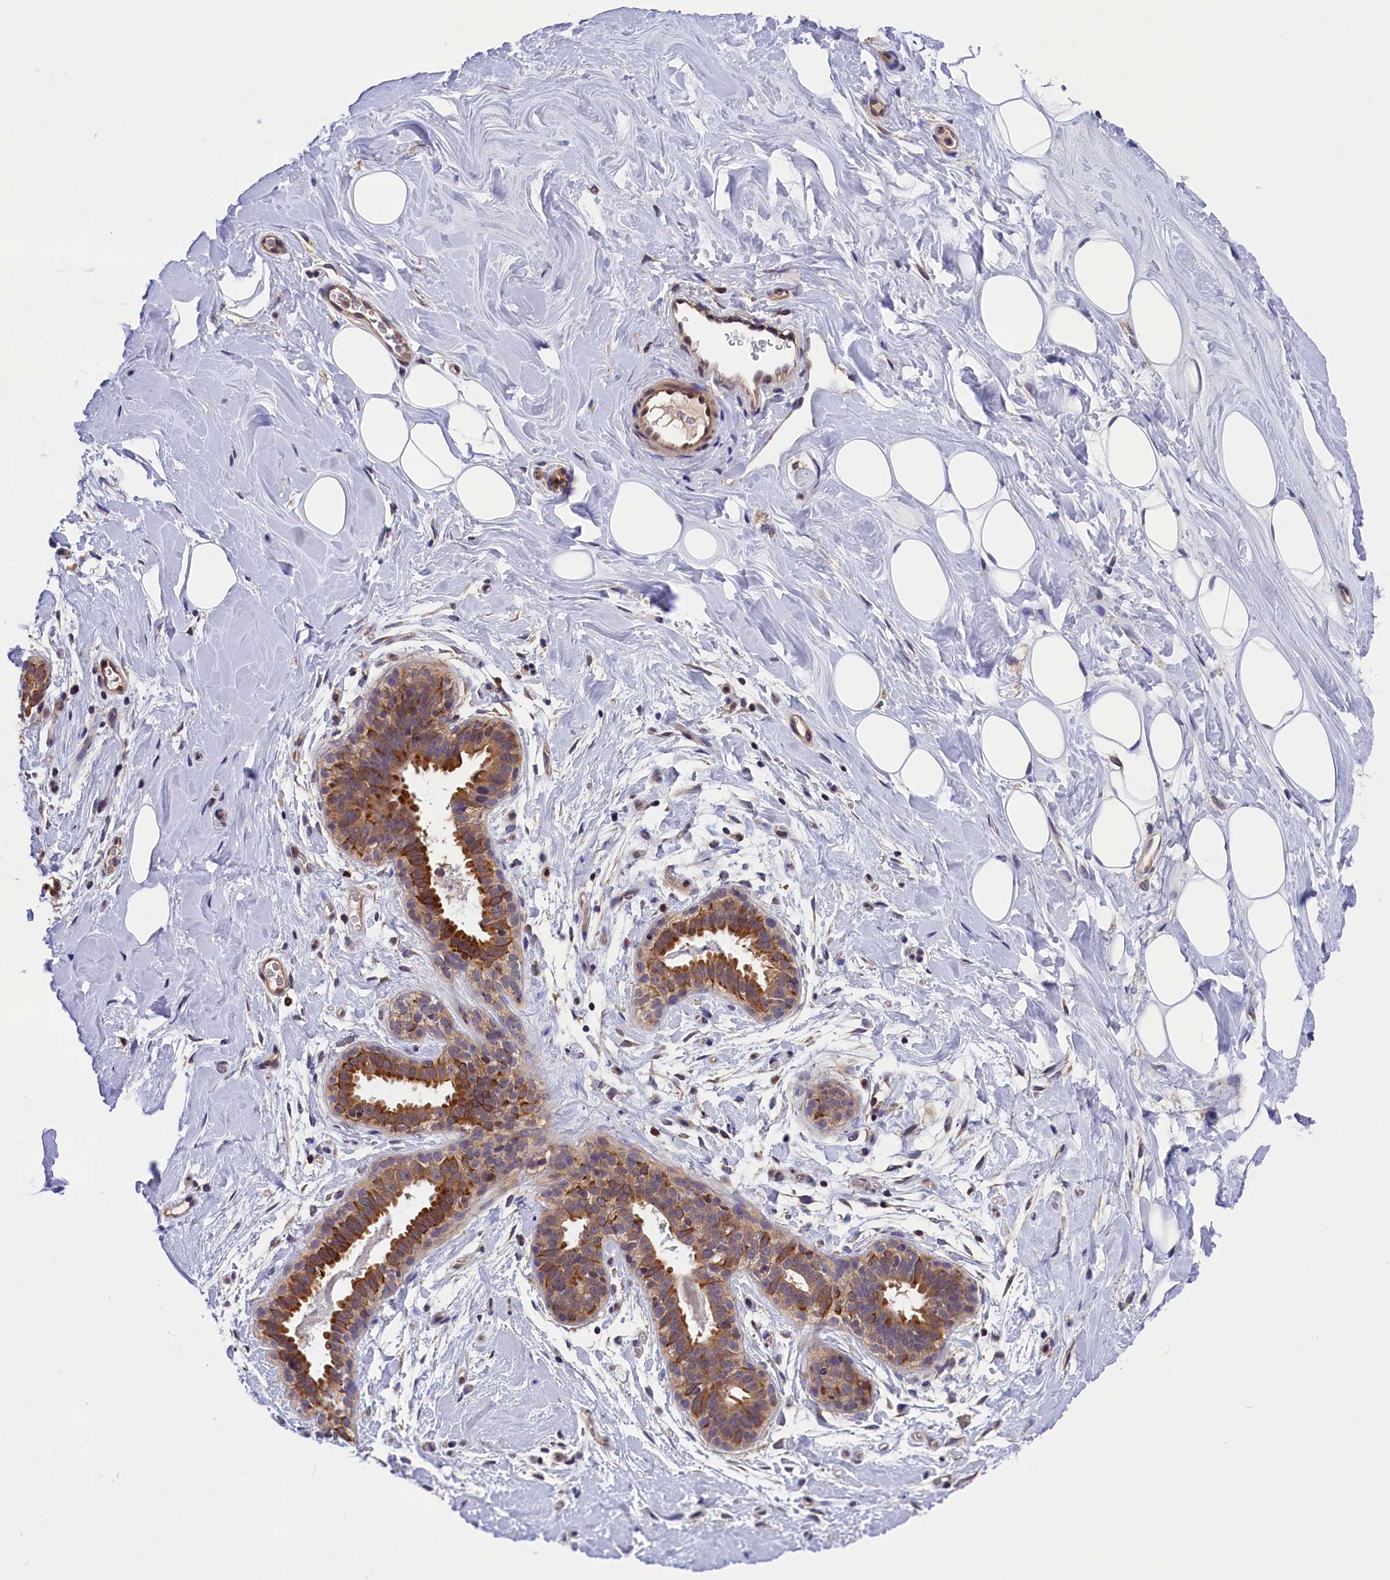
{"staining": {"intensity": "negative", "quantity": "none", "location": "none"}, "tissue": "adipose tissue", "cell_type": "Adipocytes", "image_type": "normal", "snomed": [{"axis": "morphology", "description": "Normal tissue, NOS"}, {"axis": "topography", "description": "Breast"}], "caption": "Protein analysis of benign adipose tissue reveals no significant staining in adipocytes. Nuclei are stained in blue.", "gene": "TBCB", "patient": {"sex": "female", "age": 26}}